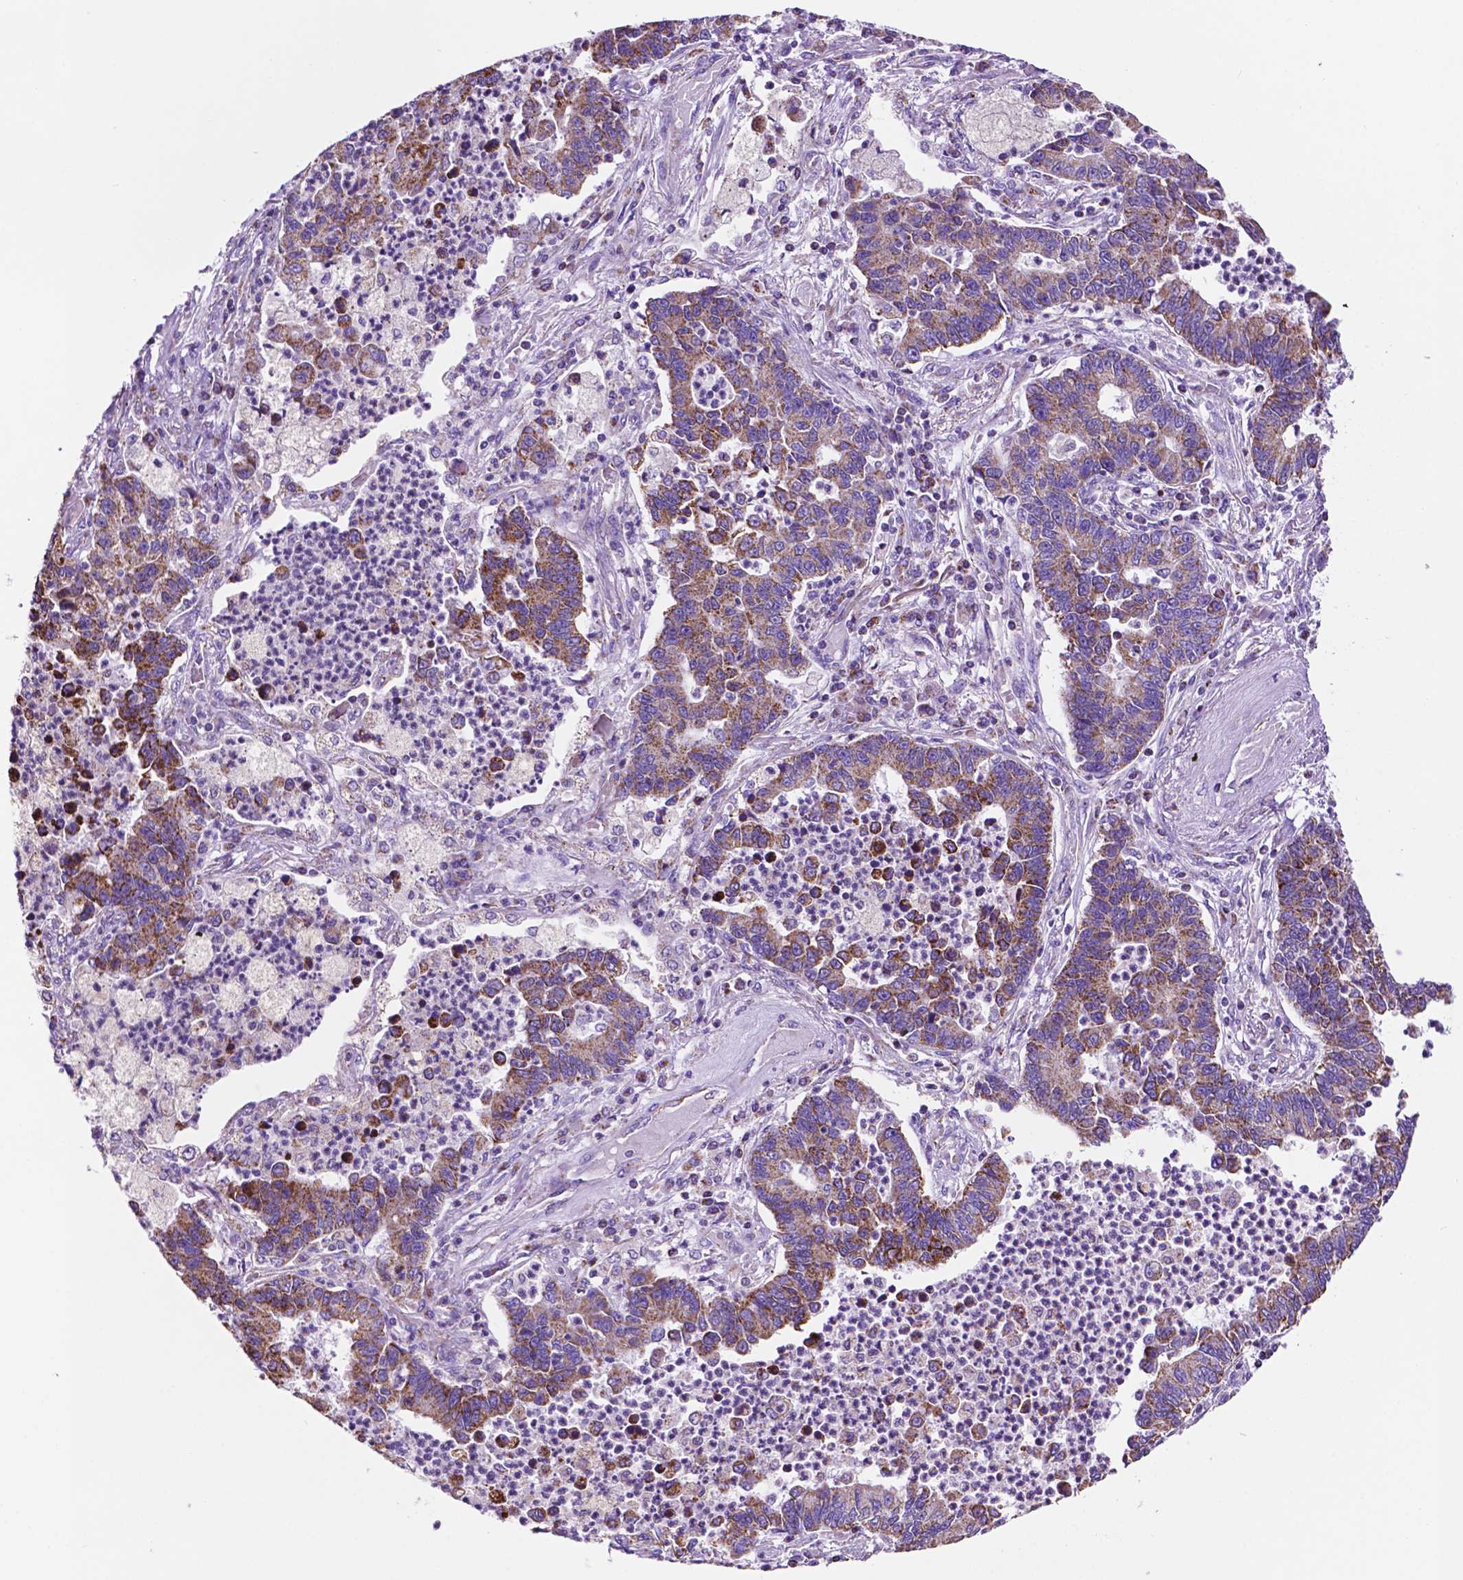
{"staining": {"intensity": "moderate", "quantity": ">75%", "location": "cytoplasmic/membranous"}, "tissue": "lung cancer", "cell_type": "Tumor cells", "image_type": "cancer", "snomed": [{"axis": "morphology", "description": "Adenocarcinoma, NOS"}, {"axis": "topography", "description": "Lung"}], "caption": "Protein expression analysis of human adenocarcinoma (lung) reveals moderate cytoplasmic/membranous positivity in approximately >75% of tumor cells.", "gene": "GDPD5", "patient": {"sex": "female", "age": 57}}